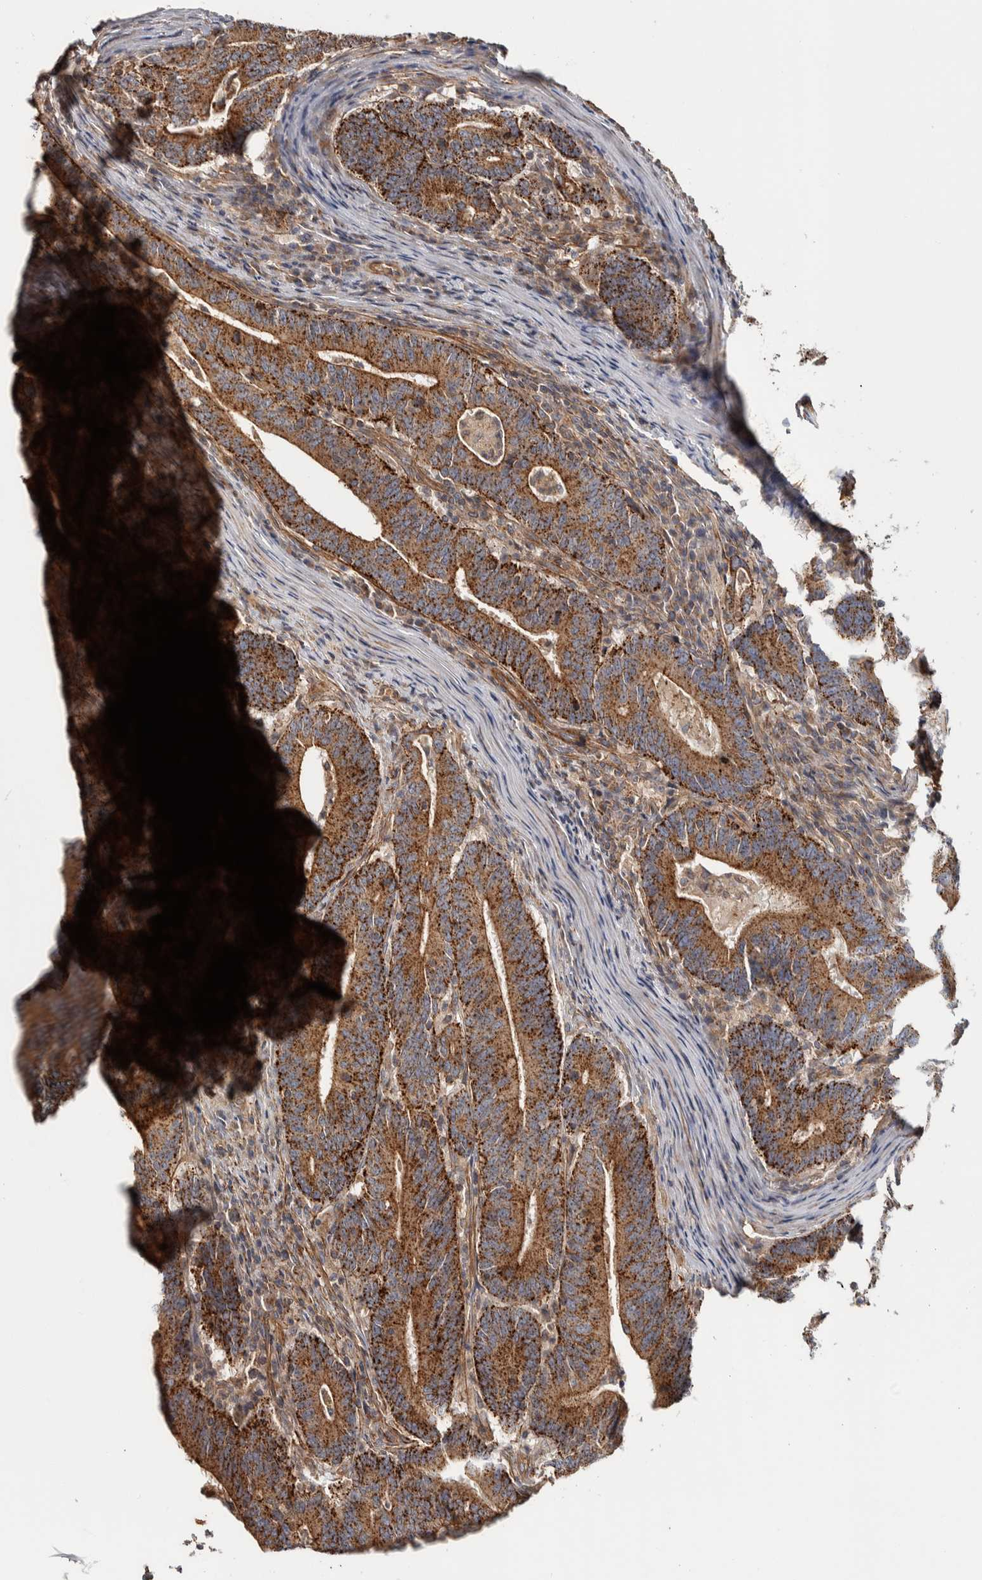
{"staining": {"intensity": "strong", "quantity": ">75%", "location": "cytoplasmic/membranous"}, "tissue": "colorectal cancer", "cell_type": "Tumor cells", "image_type": "cancer", "snomed": [{"axis": "morphology", "description": "Adenocarcinoma, NOS"}, {"axis": "topography", "description": "Colon"}], "caption": "The photomicrograph demonstrates immunohistochemical staining of colorectal cancer. There is strong cytoplasmic/membranous expression is present in about >75% of tumor cells. The staining is performed using DAB brown chromogen to label protein expression. The nuclei are counter-stained blue using hematoxylin.", "gene": "CHMP4C", "patient": {"sex": "female", "age": 66}}